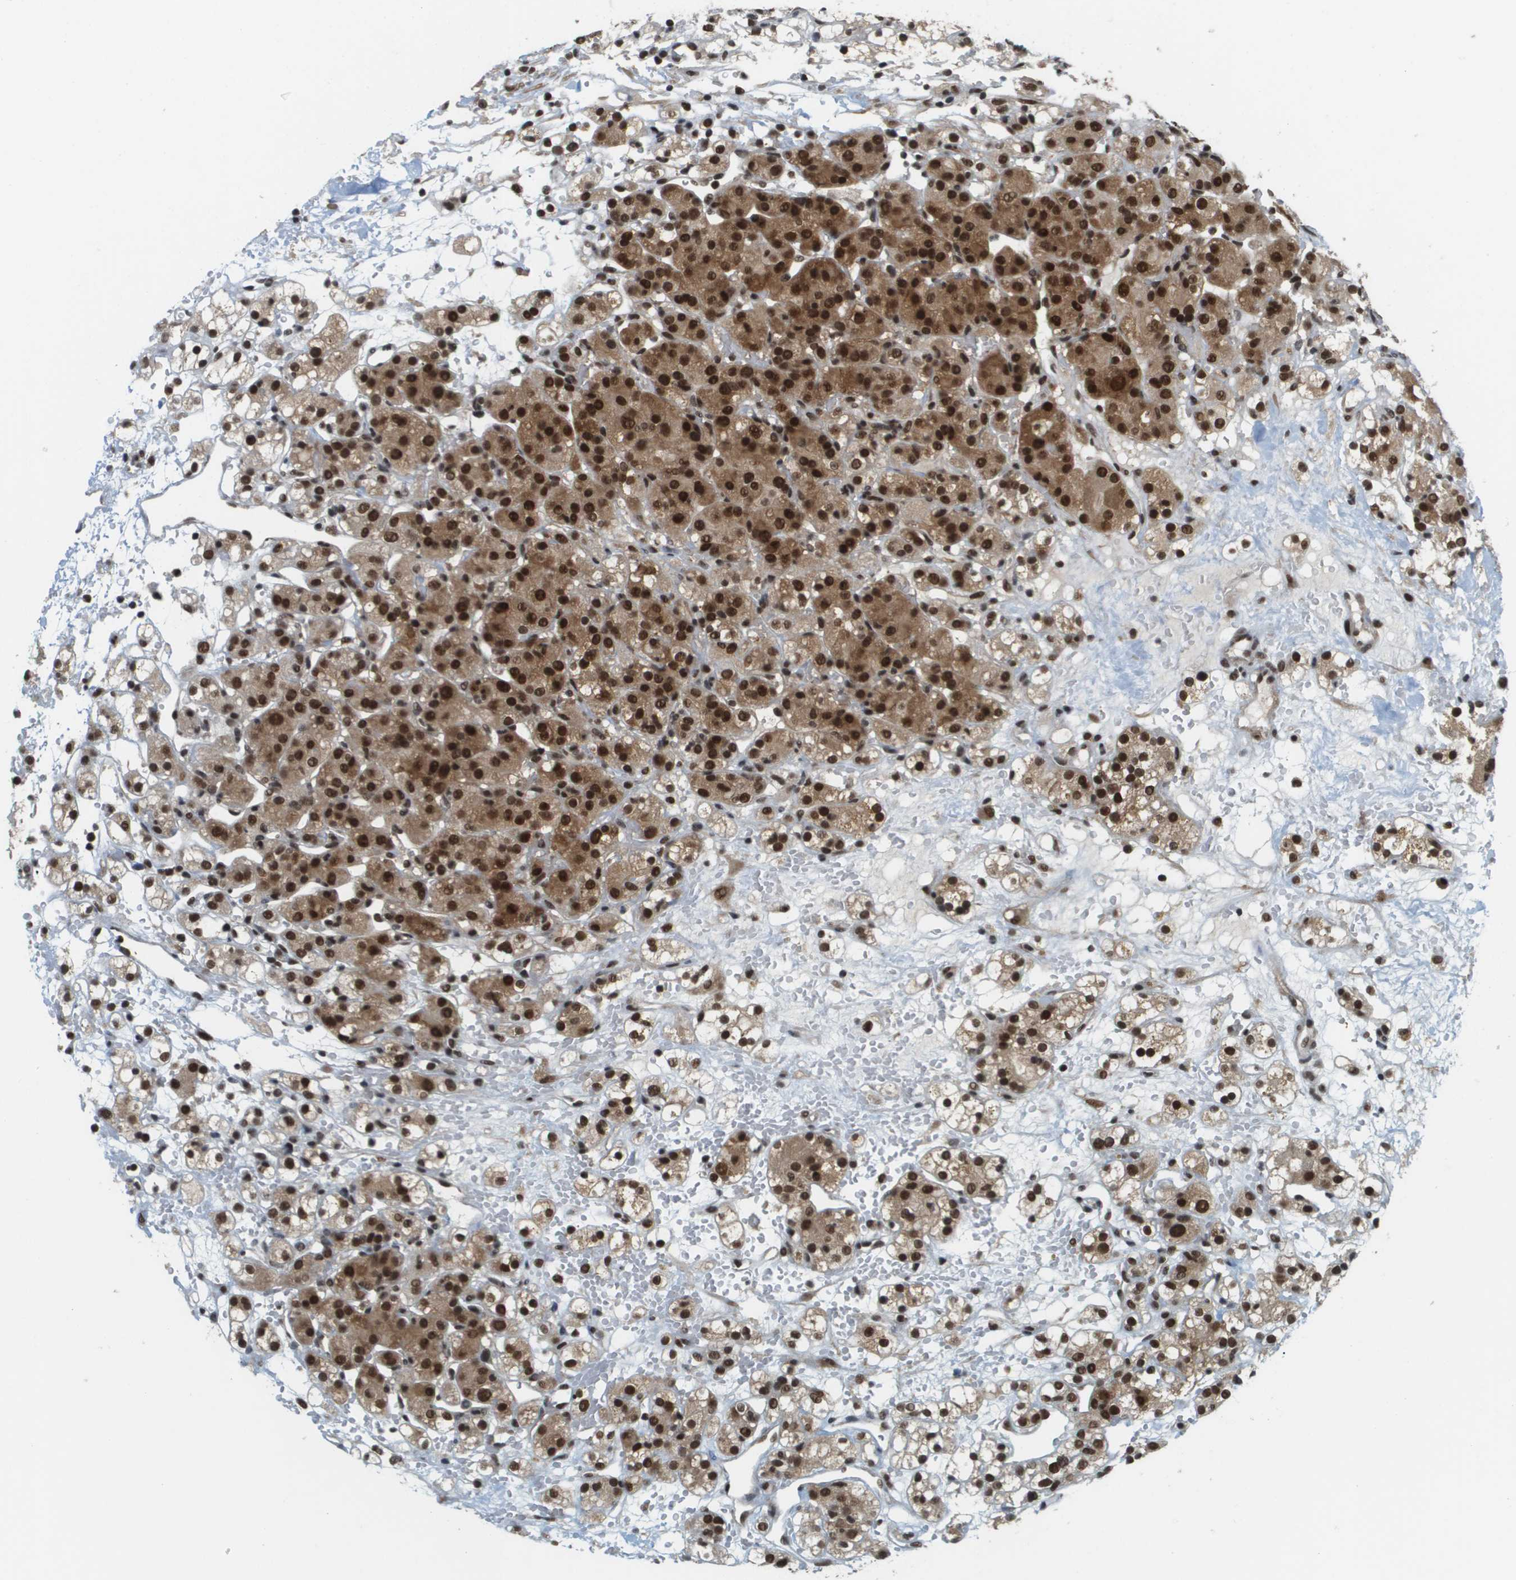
{"staining": {"intensity": "strong", "quantity": ">75%", "location": "cytoplasmic/membranous,nuclear"}, "tissue": "renal cancer", "cell_type": "Tumor cells", "image_type": "cancer", "snomed": [{"axis": "morphology", "description": "Adenocarcinoma, NOS"}, {"axis": "topography", "description": "Kidney"}], "caption": "A brown stain shows strong cytoplasmic/membranous and nuclear expression of a protein in renal cancer tumor cells. The staining was performed using DAB to visualize the protein expression in brown, while the nuclei were stained in blue with hematoxylin (Magnification: 20x).", "gene": "PRCC", "patient": {"sex": "male", "age": 61}}